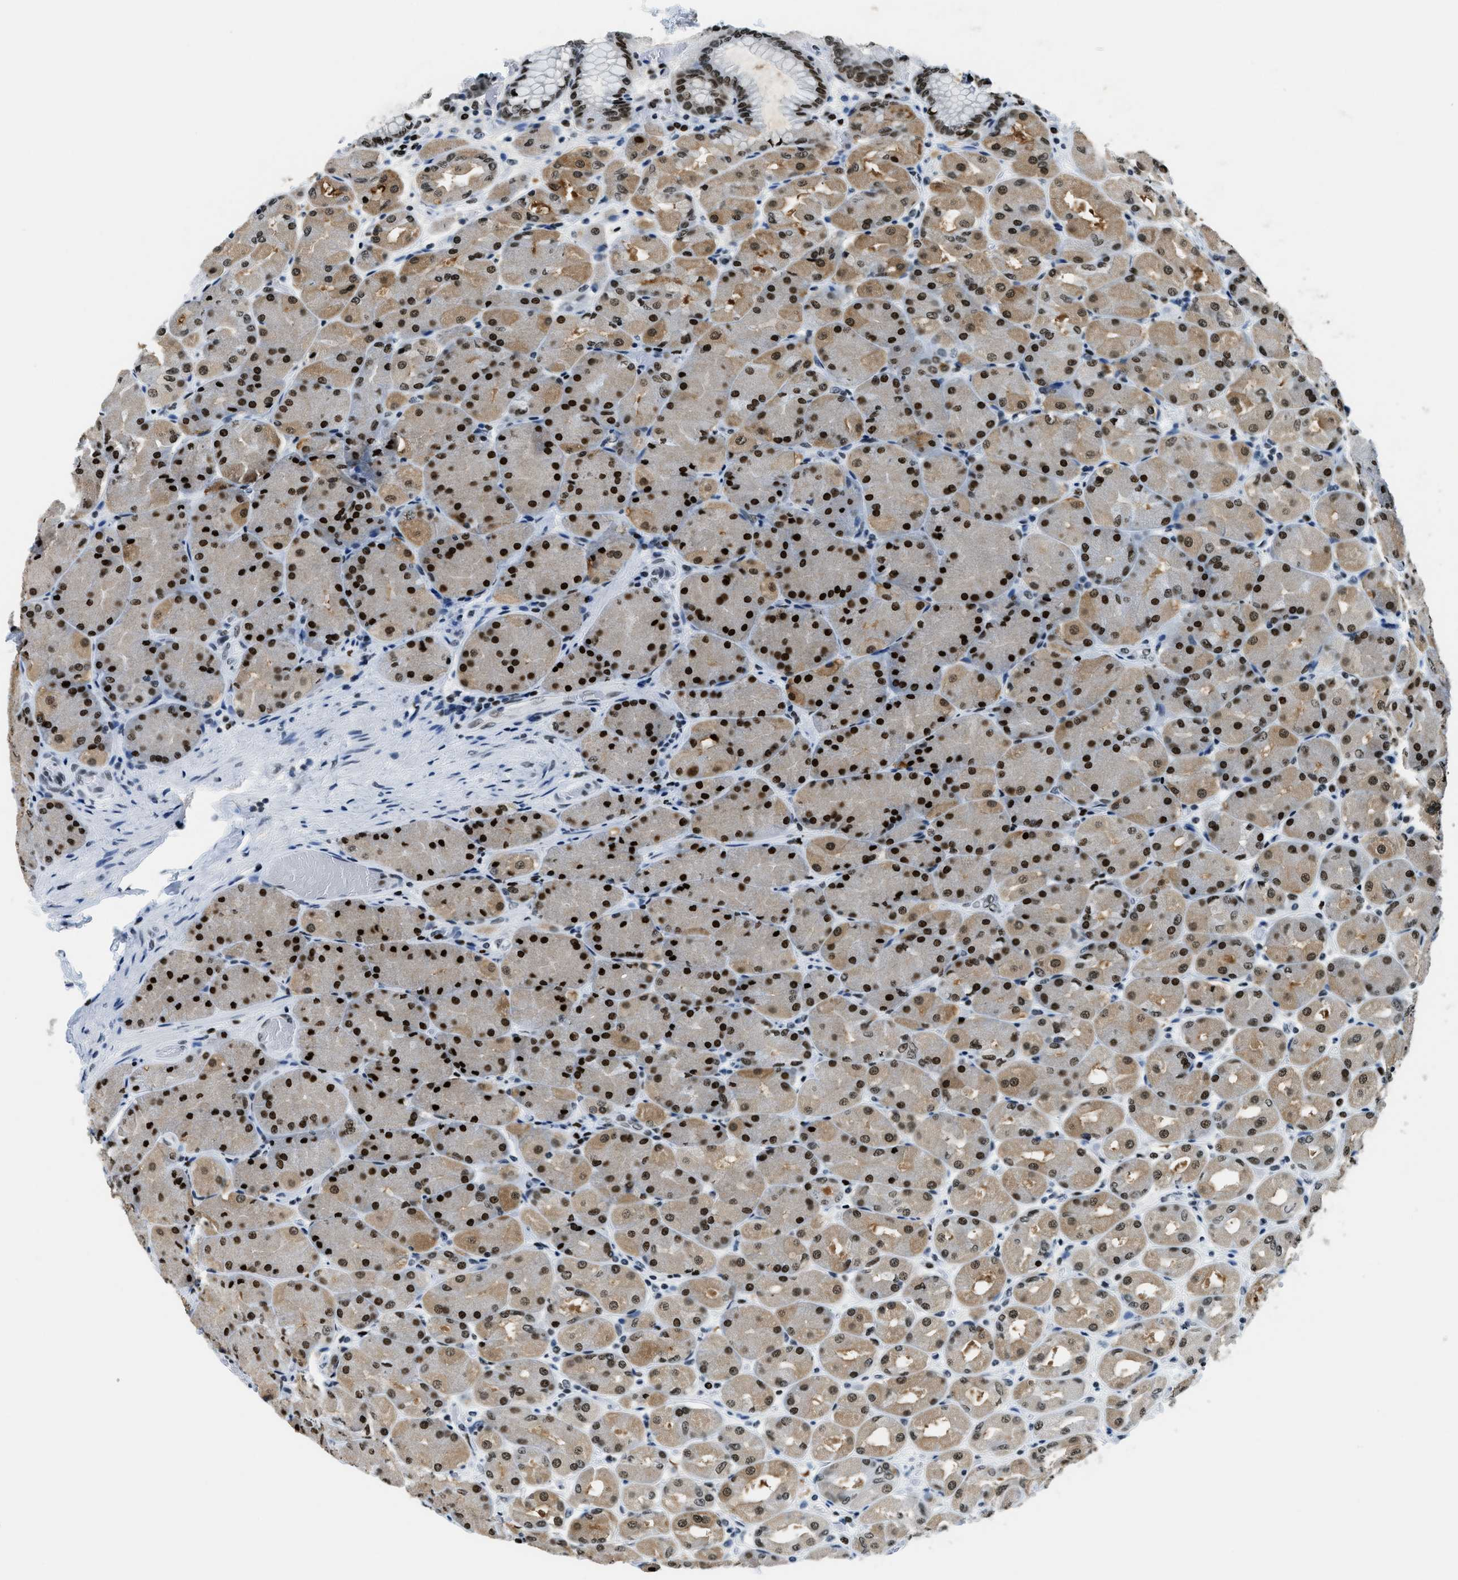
{"staining": {"intensity": "strong", "quantity": ">75%", "location": "nuclear"}, "tissue": "stomach", "cell_type": "Glandular cells", "image_type": "normal", "snomed": [{"axis": "morphology", "description": "Normal tissue, NOS"}, {"axis": "topography", "description": "Stomach, upper"}], "caption": "Immunohistochemistry (IHC) of benign stomach demonstrates high levels of strong nuclear staining in approximately >75% of glandular cells.", "gene": "TOP1", "patient": {"sex": "female", "age": 56}}